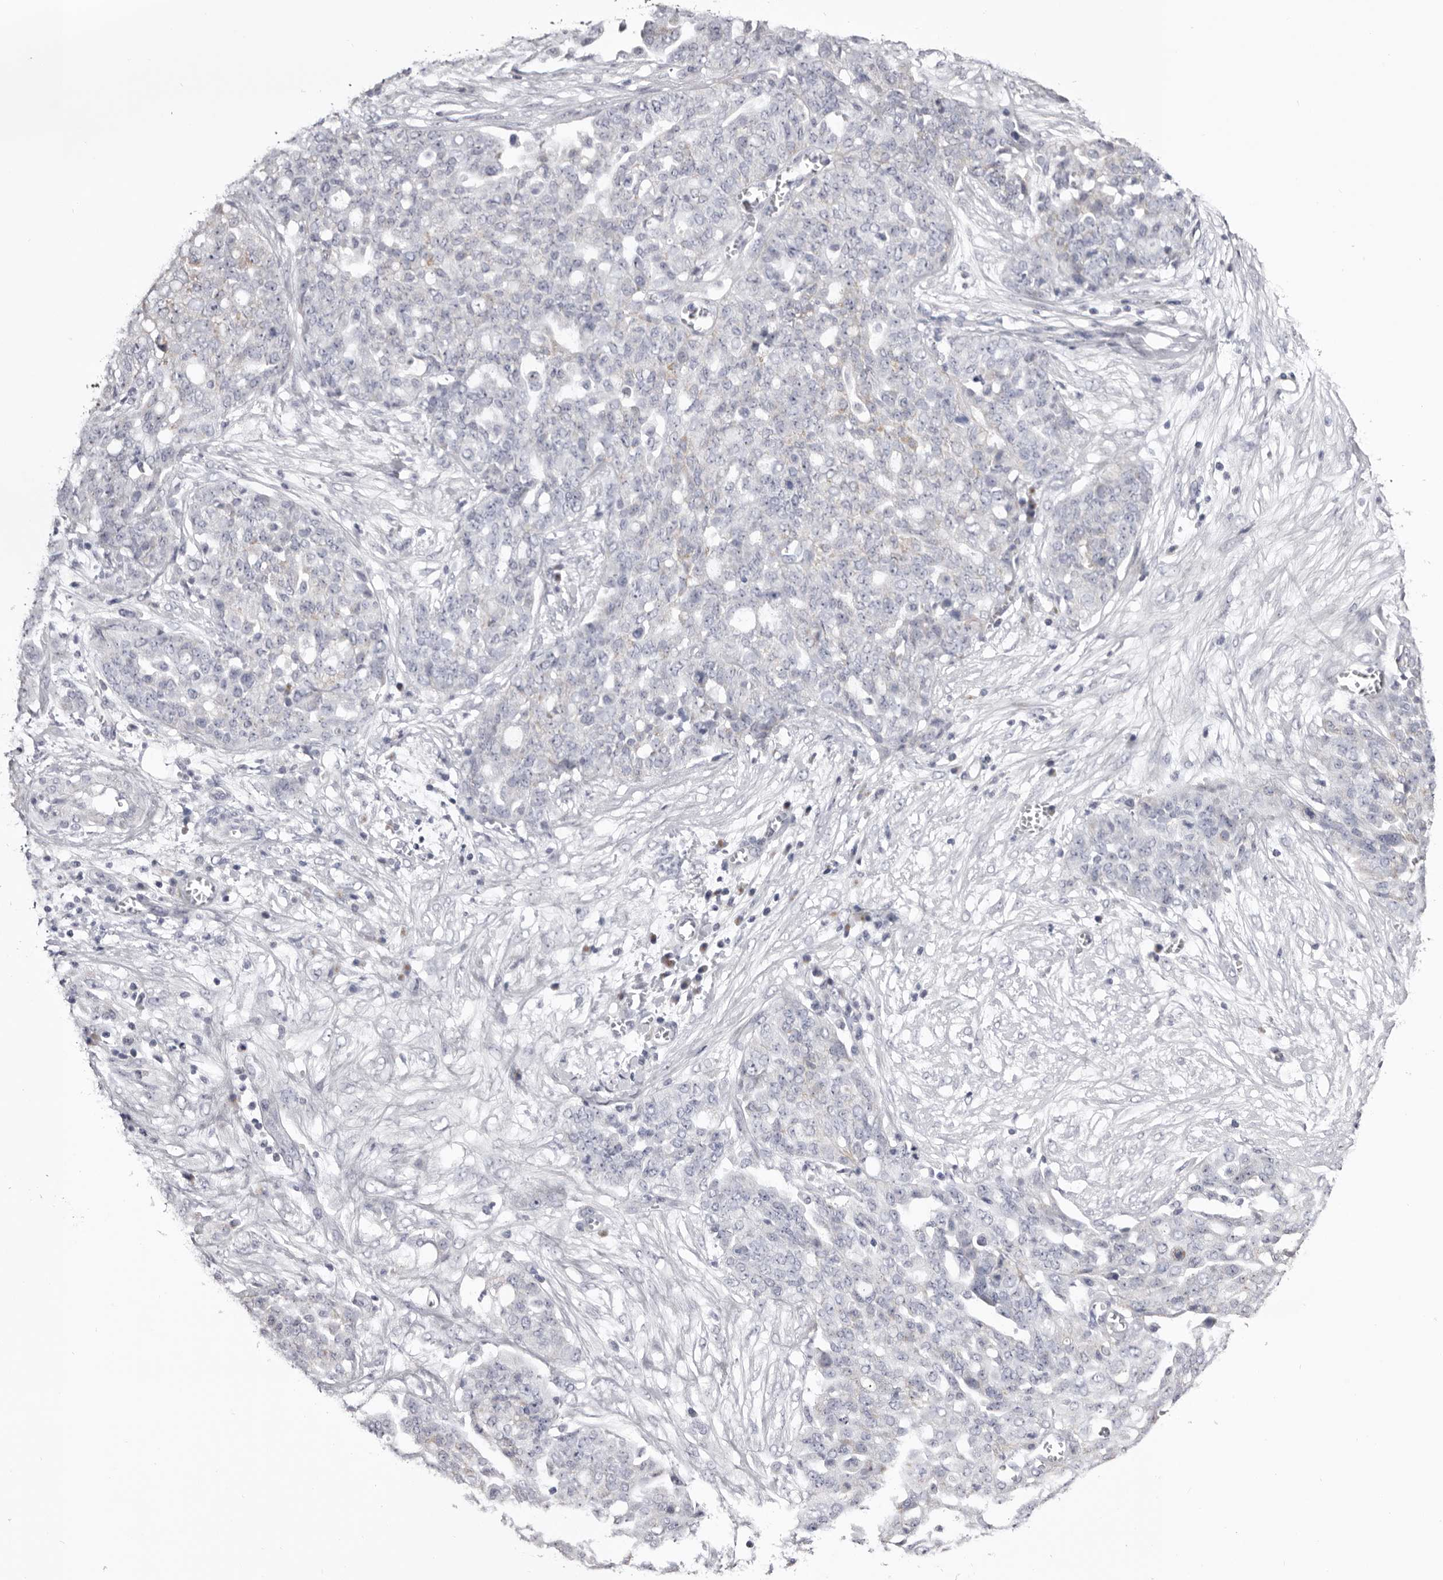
{"staining": {"intensity": "negative", "quantity": "none", "location": "none"}, "tissue": "ovarian cancer", "cell_type": "Tumor cells", "image_type": "cancer", "snomed": [{"axis": "morphology", "description": "Cystadenocarcinoma, serous, NOS"}, {"axis": "topography", "description": "Soft tissue"}, {"axis": "topography", "description": "Ovary"}], "caption": "A high-resolution histopathology image shows immunohistochemistry (IHC) staining of ovarian serous cystadenocarcinoma, which shows no significant expression in tumor cells. The staining was performed using DAB to visualize the protein expression in brown, while the nuclei were stained in blue with hematoxylin (Magnification: 20x).", "gene": "CASQ1", "patient": {"sex": "female", "age": 57}}